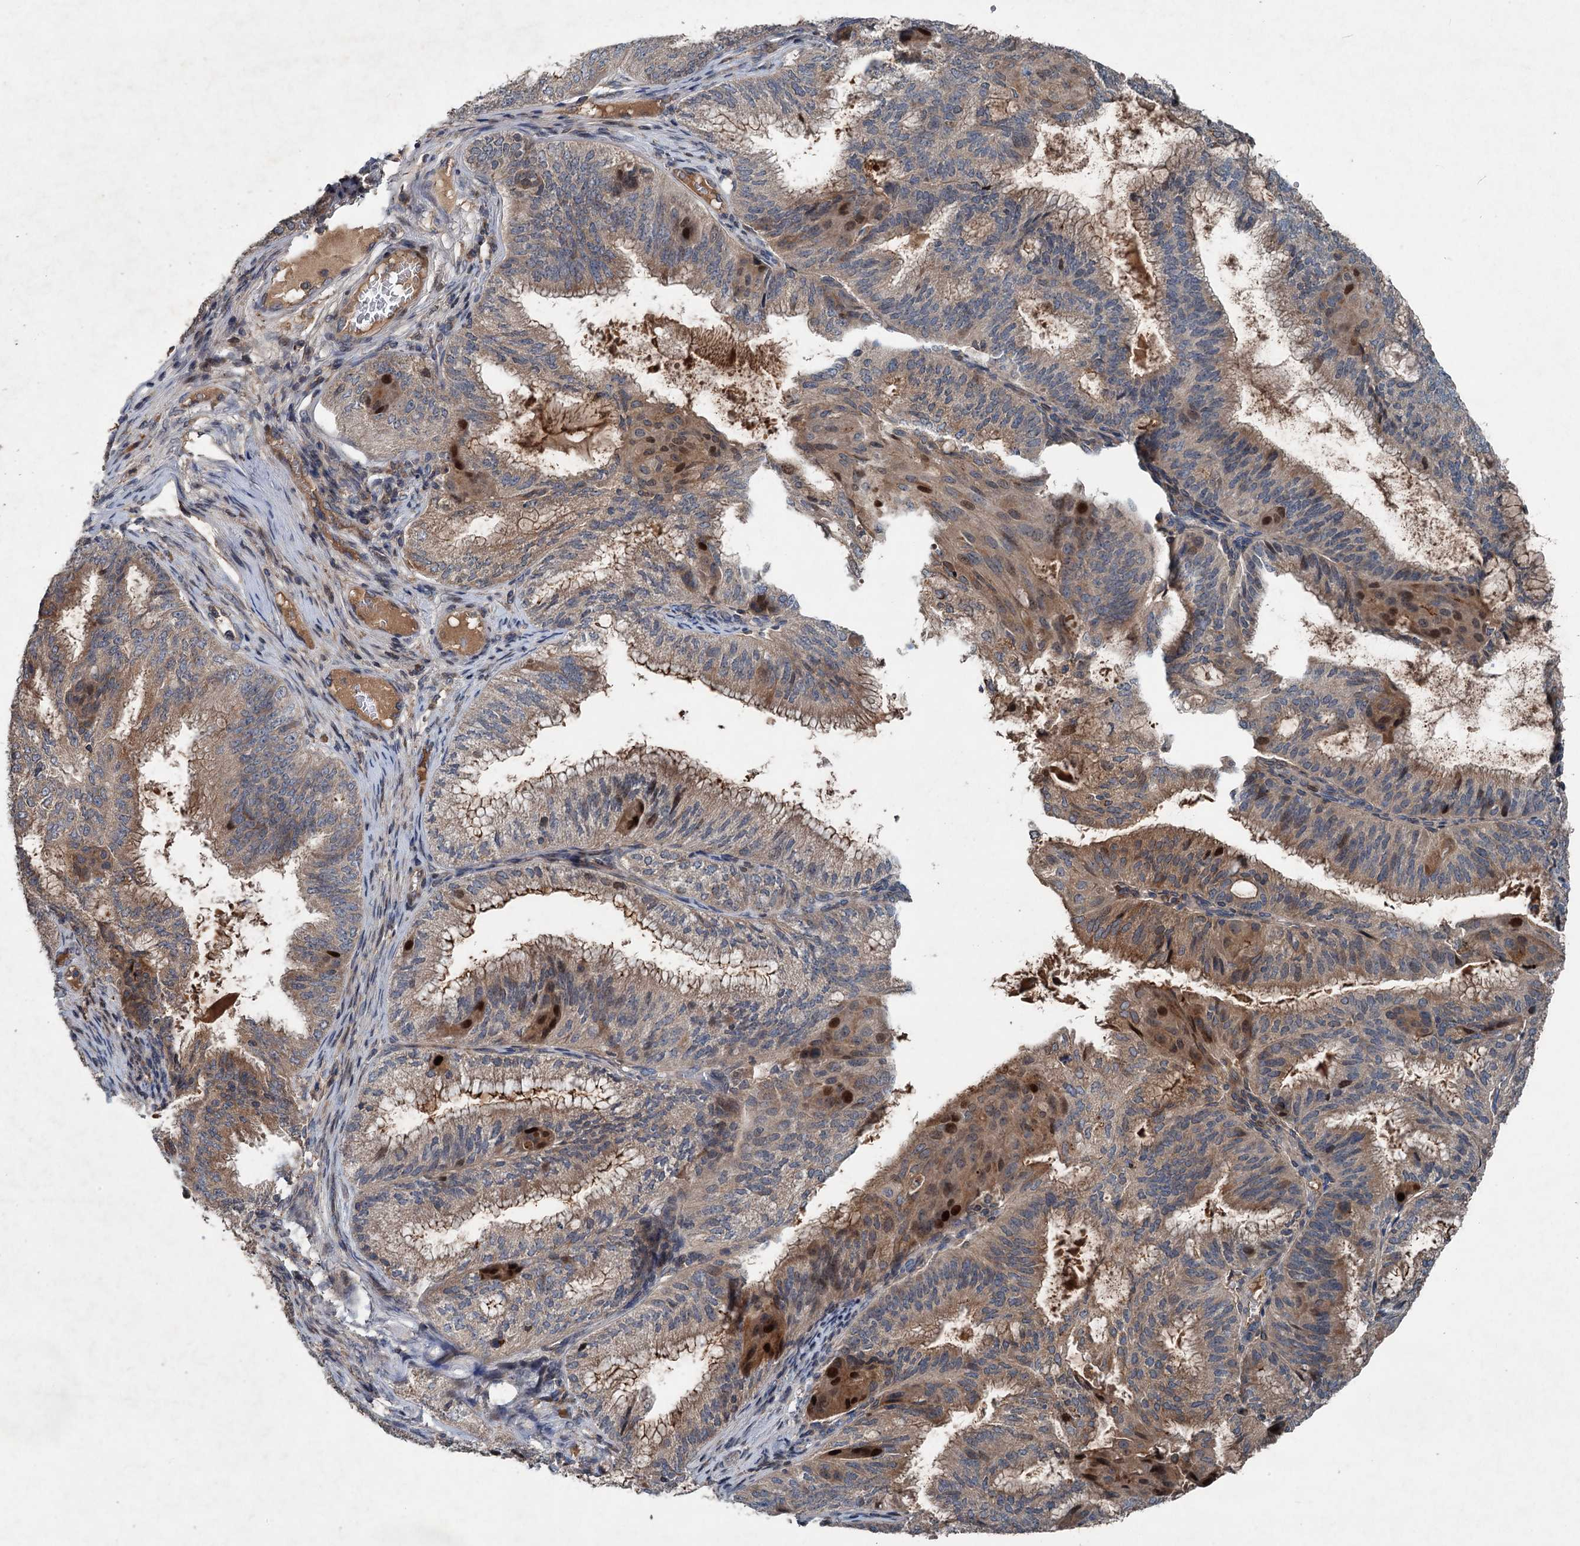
{"staining": {"intensity": "moderate", "quantity": "25%-75%", "location": "cytoplasmic/membranous,nuclear"}, "tissue": "endometrial cancer", "cell_type": "Tumor cells", "image_type": "cancer", "snomed": [{"axis": "morphology", "description": "Adenocarcinoma, NOS"}, {"axis": "topography", "description": "Endometrium"}], "caption": "Immunohistochemistry (IHC) of endometrial cancer (adenocarcinoma) exhibits medium levels of moderate cytoplasmic/membranous and nuclear staining in approximately 25%-75% of tumor cells. (DAB (3,3'-diaminobenzidine) IHC with brightfield microscopy, high magnification).", "gene": "TAPBPL", "patient": {"sex": "female", "age": 49}}